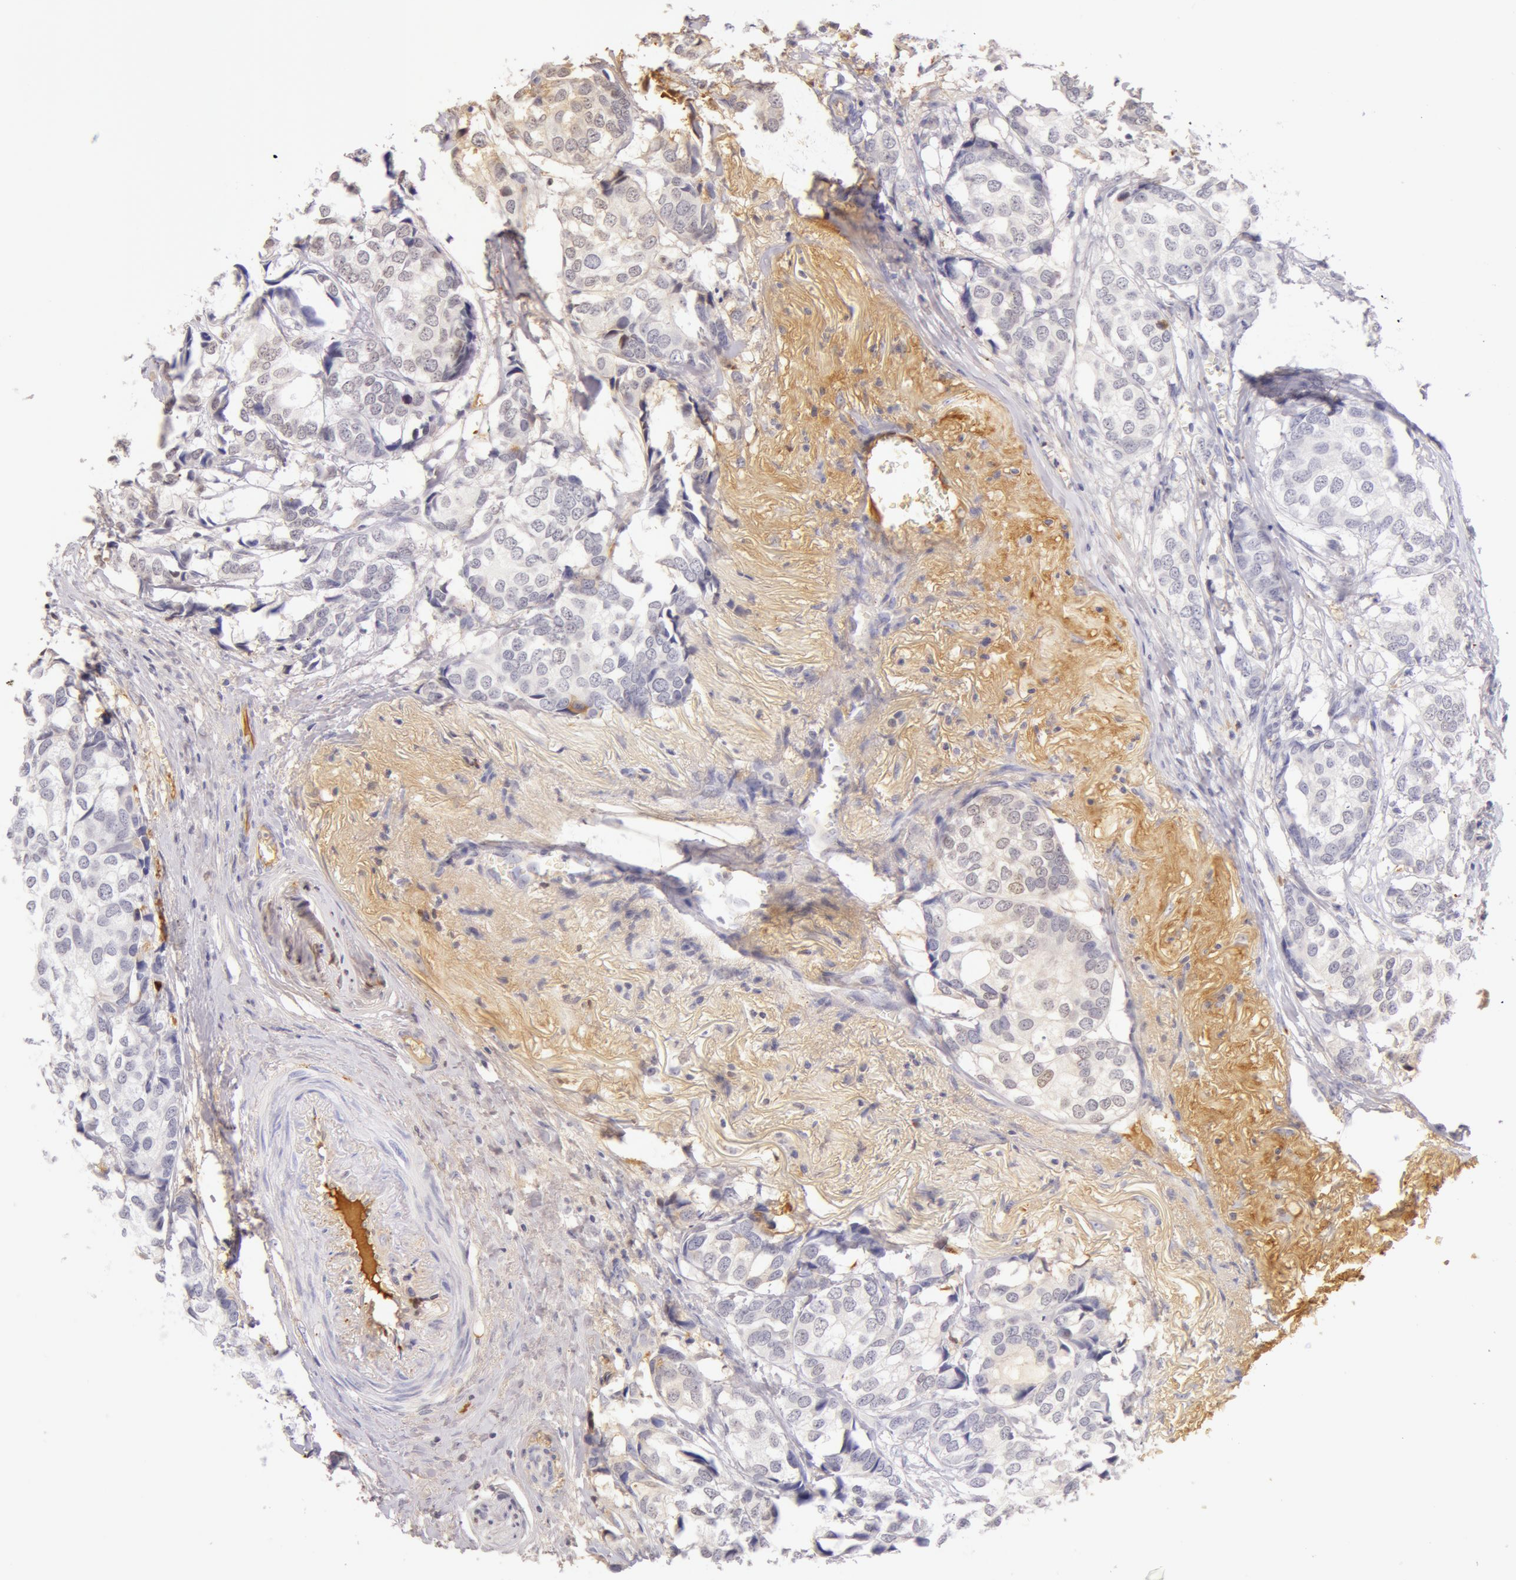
{"staining": {"intensity": "negative", "quantity": "none", "location": "none"}, "tissue": "breast cancer", "cell_type": "Tumor cells", "image_type": "cancer", "snomed": [{"axis": "morphology", "description": "Duct carcinoma"}, {"axis": "topography", "description": "Breast"}], "caption": "Immunohistochemical staining of breast cancer (intraductal carcinoma) demonstrates no significant positivity in tumor cells.", "gene": "AHSG", "patient": {"sex": "female", "age": 68}}